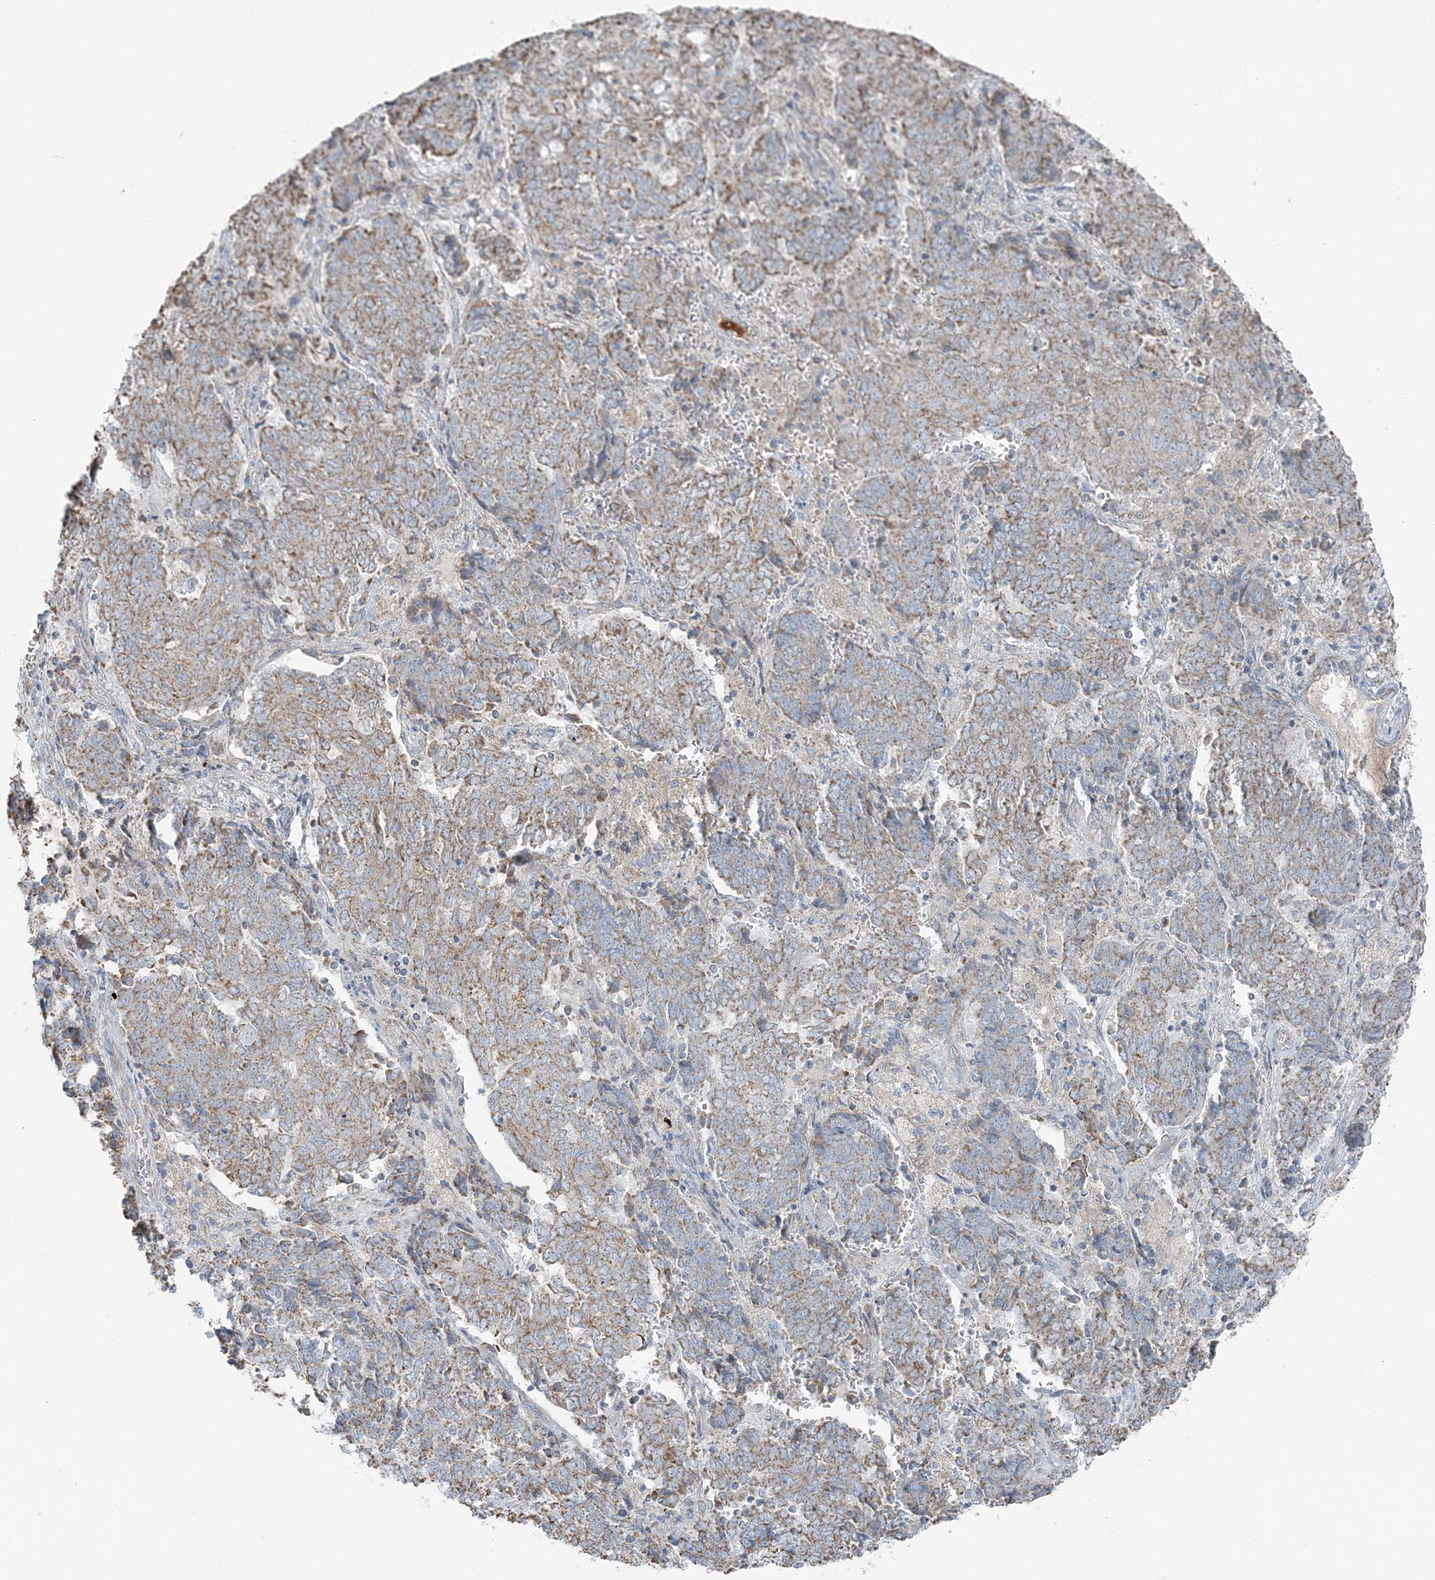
{"staining": {"intensity": "moderate", "quantity": ">75%", "location": "cytoplasmic/membranous"}, "tissue": "endometrial cancer", "cell_type": "Tumor cells", "image_type": "cancer", "snomed": [{"axis": "morphology", "description": "Adenocarcinoma, NOS"}, {"axis": "topography", "description": "Endometrium"}], "caption": "Immunohistochemical staining of endometrial cancer displays medium levels of moderate cytoplasmic/membranous positivity in approximately >75% of tumor cells.", "gene": "SLC22A16", "patient": {"sex": "female", "age": 80}}